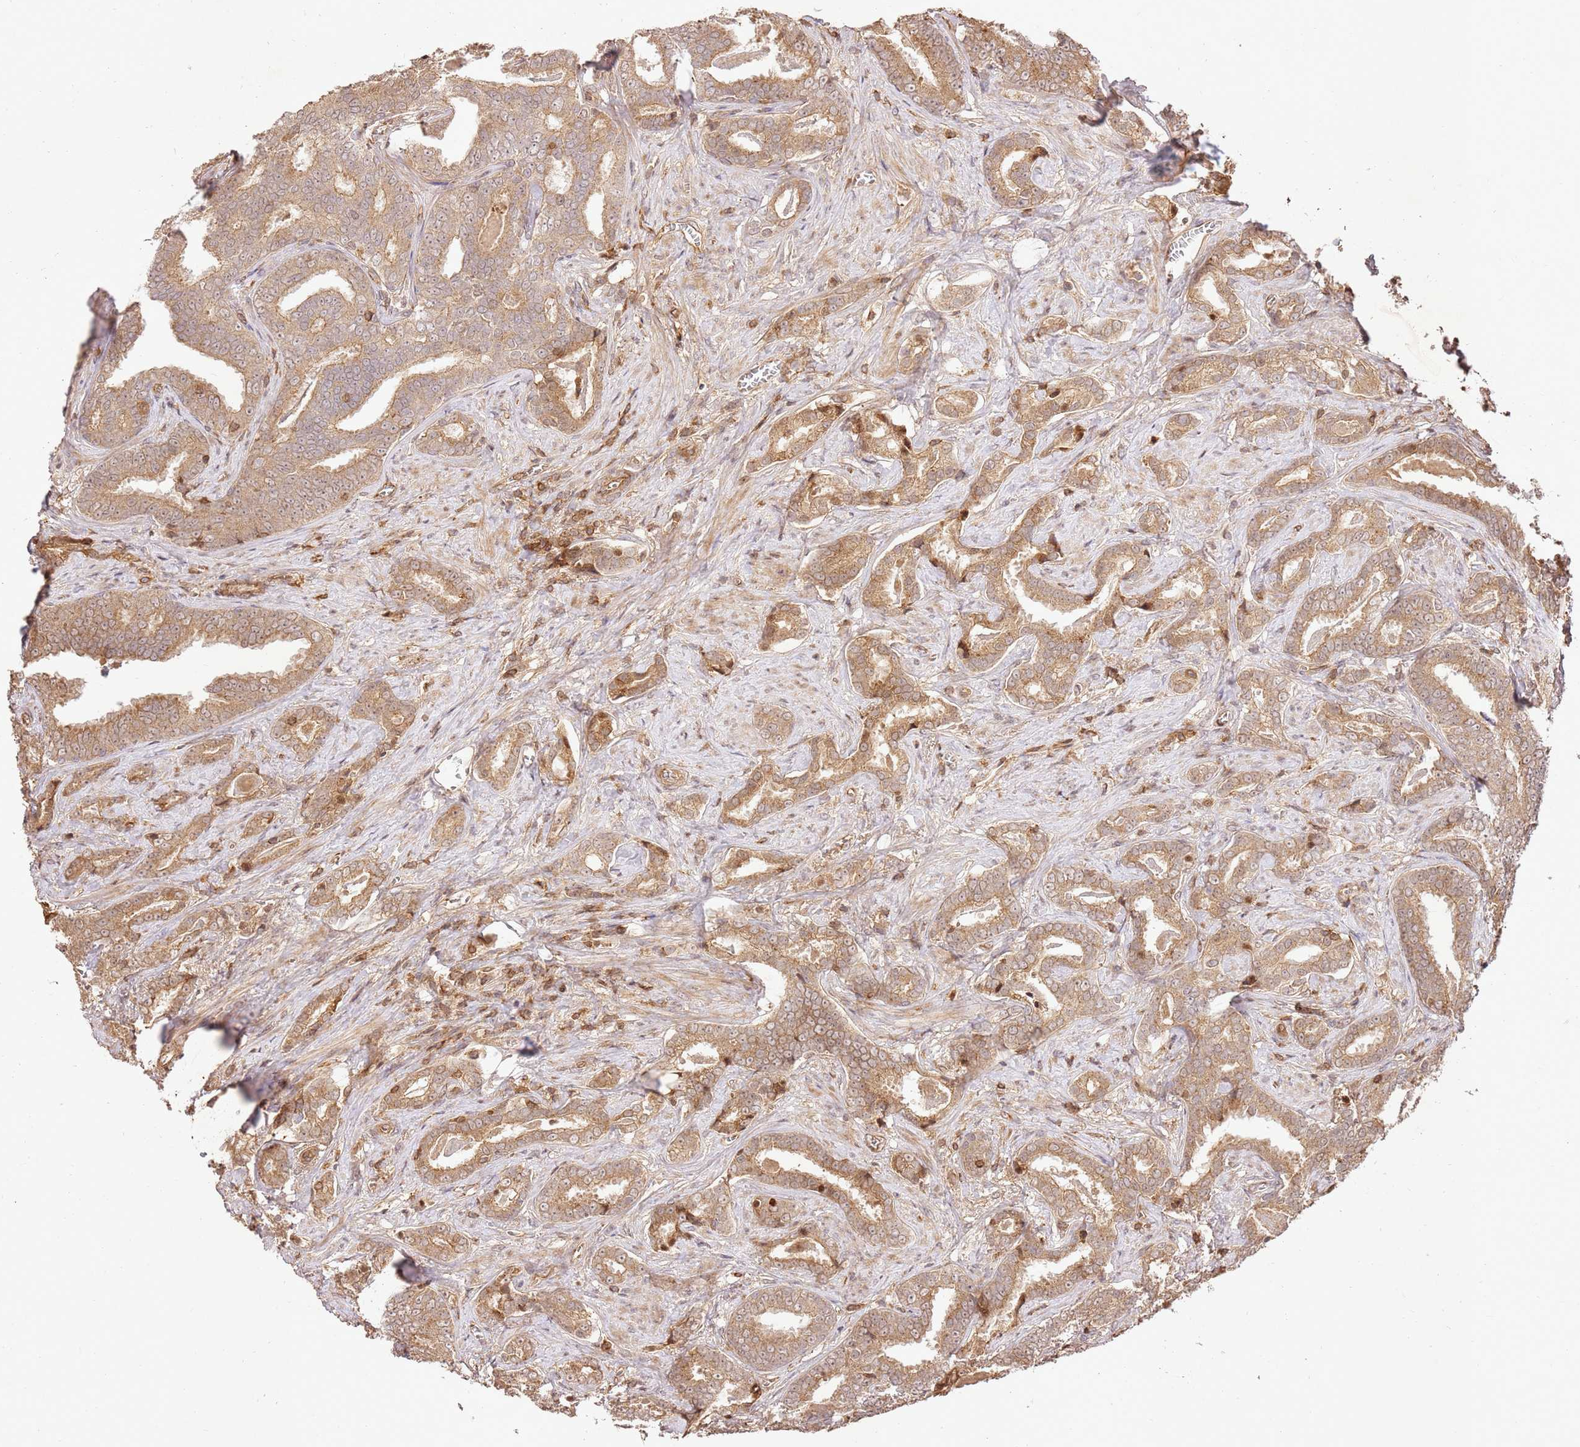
{"staining": {"intensity": "moderate", "quantity": ">75%", "location": "cytoplasmic/membranous"}, "tissue": "prostate cancer", "cell_type": "Tumor cells", "image_type": "cancer", "snomed": [{"axis": "morphology", "description": "Adenocarcinoma, High grade"}, {"axis": "topography", "description": "Prostate"}], "caption": "A photomicrograph of prostate cancer (adenocarcinoma (high-grade)) stained for a protein demonstrates moderate cytoplasmic/membranous brown staining in tumor cells. (Stains: DAB in brown, nuclei in blue, Microscopy: brightfield microscopy at high magnification).", "gene": "KATNAL2", "patient": {"sex": "male", "age": 67}}